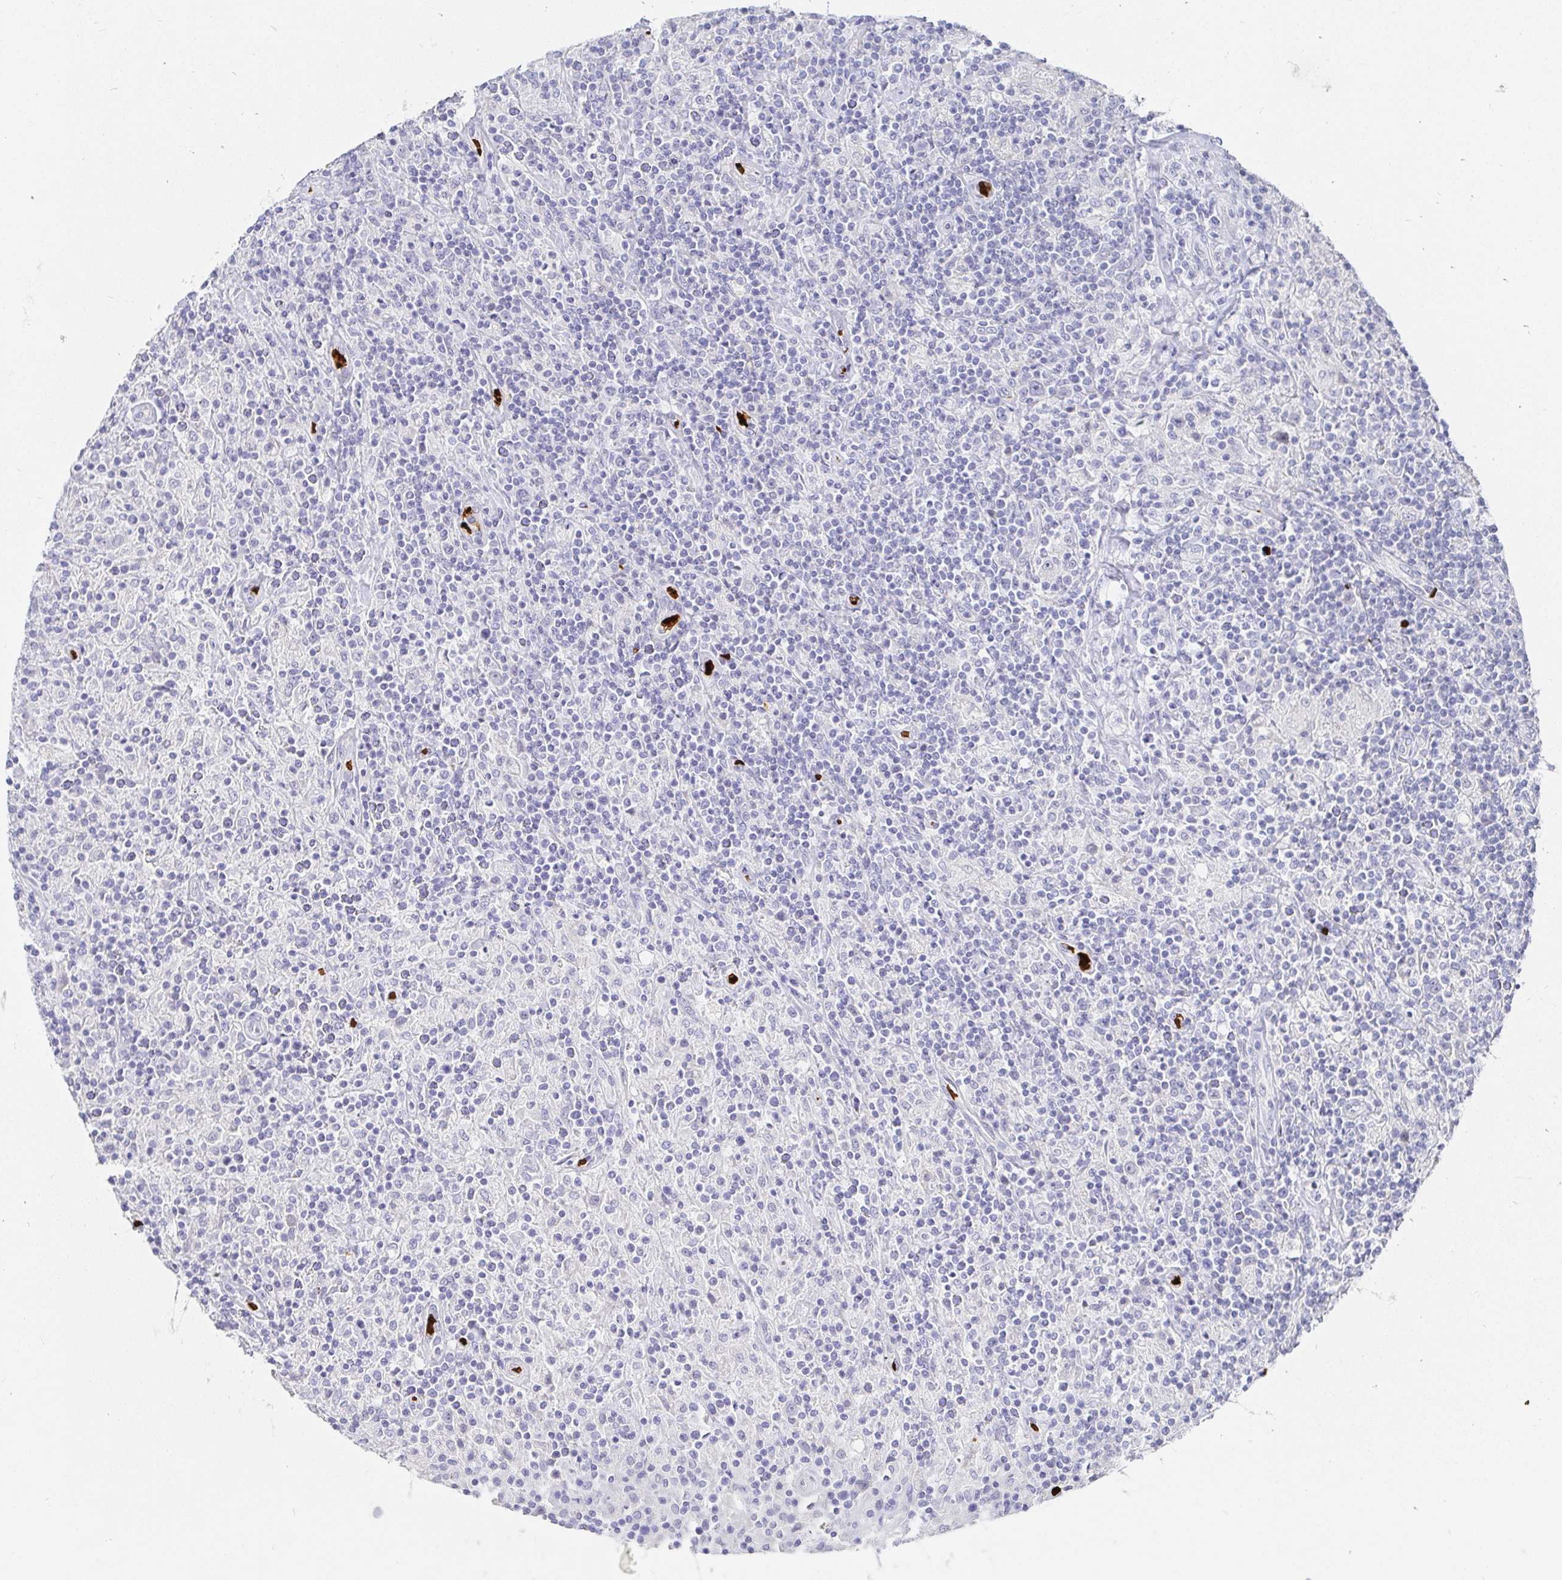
{"staining": {"intensity": "negative", "quantity": "none", "location": "none"}, "tissue": "lymphoma", "cell_type": "Tumor cells", "image_type": "cancer", "snomed": [{"axis": "morphology", "description": "Hodgkin's disease, NOS"}, {"axis": "topography", "description": "Lymph node"}], "caption": "High magnification brightfield microscopy of lymphoma stained with DAB (3,3'-diaminobenzidine) (brown) and counterstained with hematoxylin (blue): tumor cells show no significant positivity. (Stains: DAB immunohistochemistry (IHC) with hematoxylin counter stain, Microscopy: brightfield microscopy at high magnification).", "gene": "FGF21", "patient": {"sex": "male", "age": 70}}